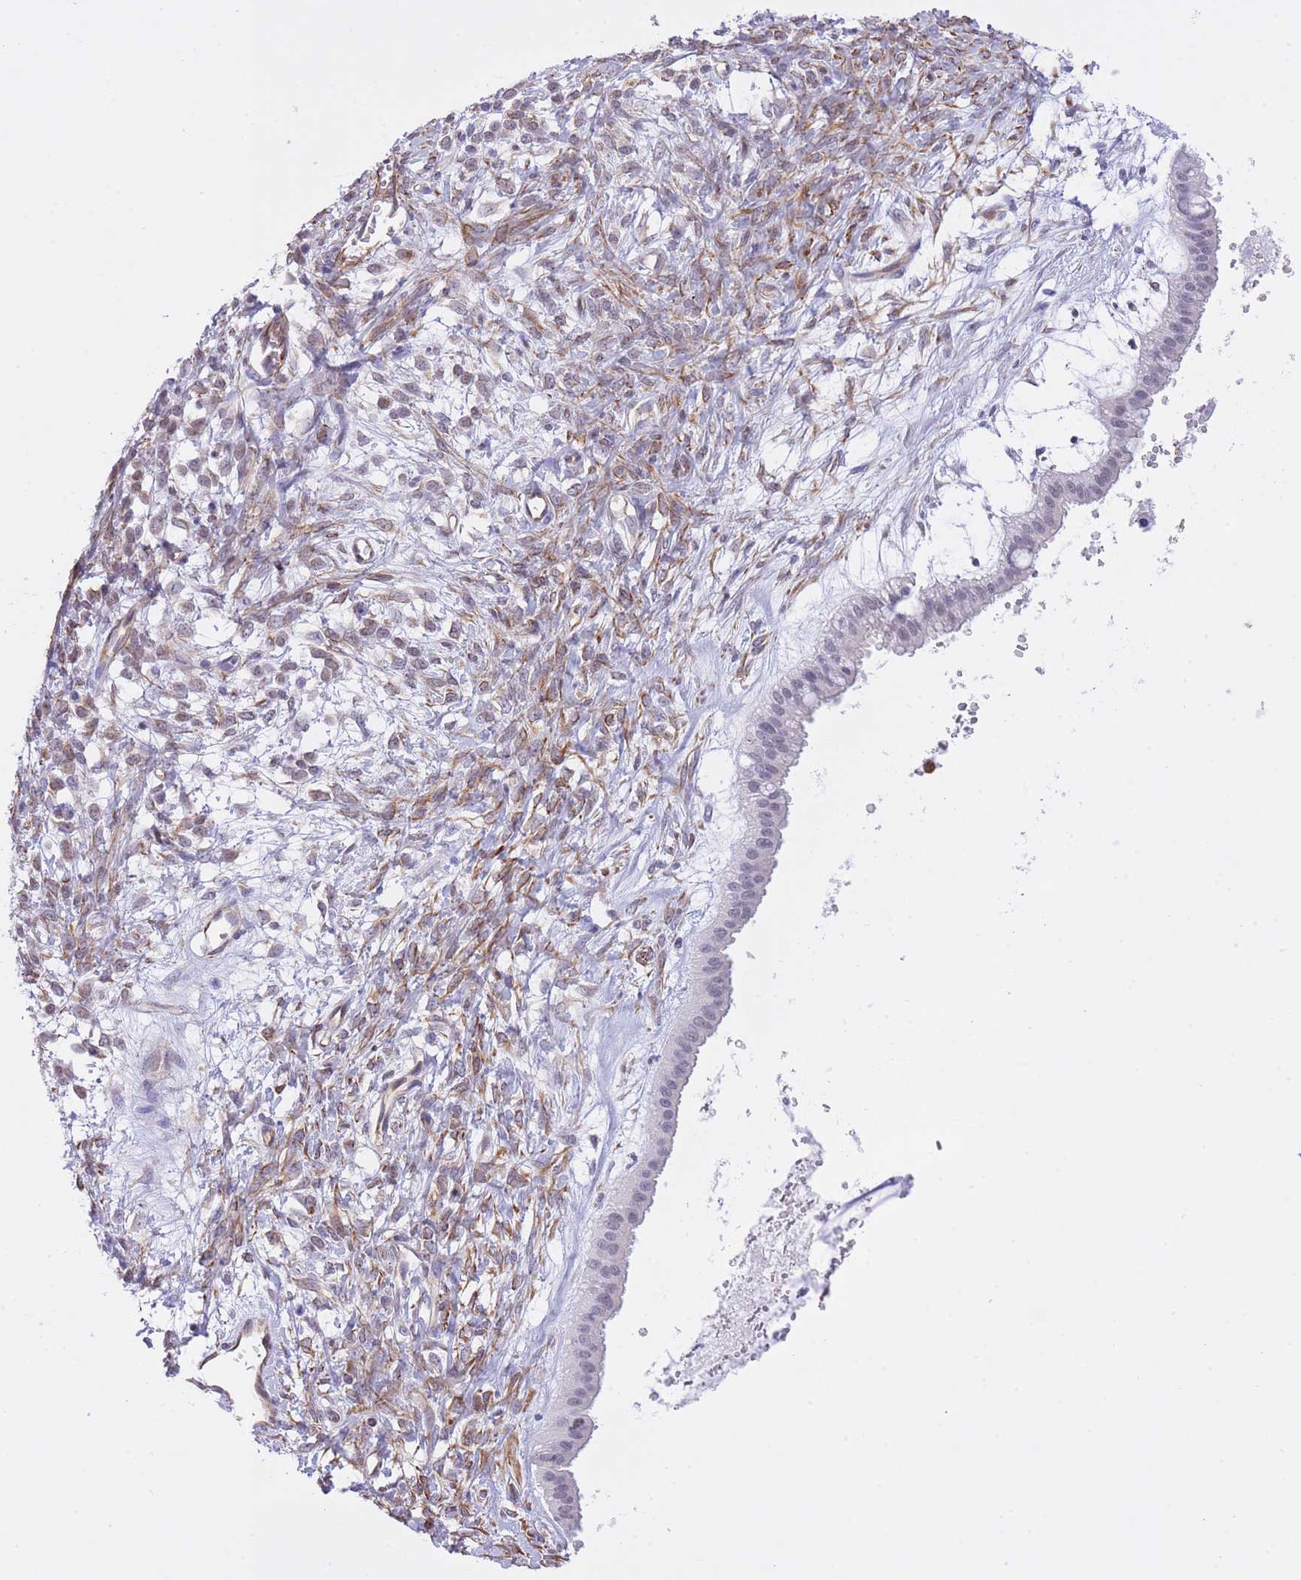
{"staining": {"intensity": "negative", "quantity": "none", "location": "none"}, "tissue": "ovarian cancer", "cell_type": "Tumor cells", "image_type": "cancer", "snomed": [{"axis": "morphology", "description": "Cystadenocarcinoma, mucinous, NOS"}, {"axis": "topography", "description": "Ovary"}], "caption": "Tumor cells are negative for protein expression in human ovarian cancer.", "gene": "MEIOSIN", "patient": {"sex": "female", "age": 73}}